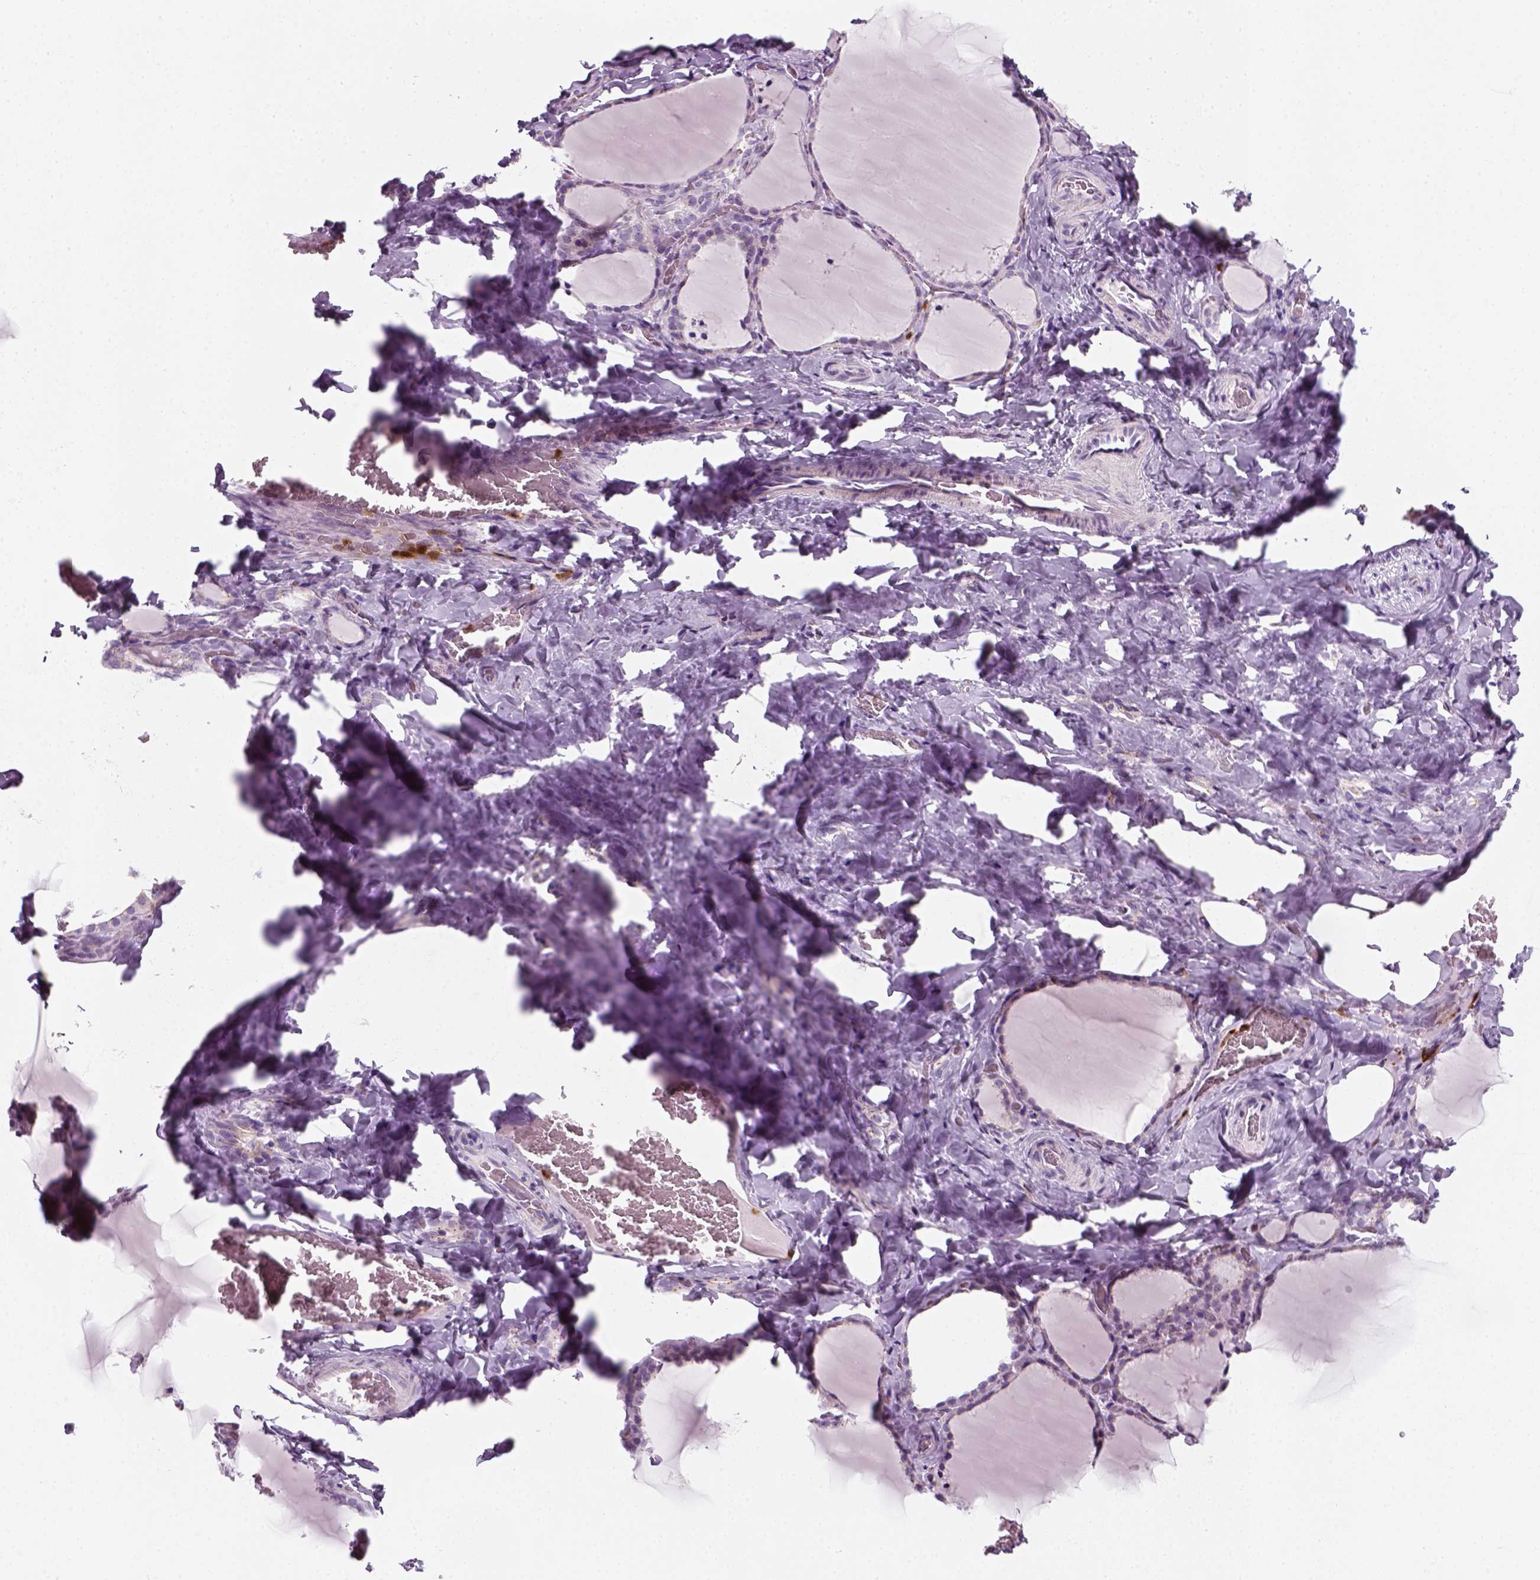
{"staining": {"intensity": "negative", "quantity": "none", "location": "none"}, "tissue": "thyroid gland", "cell_type": "Glandular cells", "image_type": "normal", "snomed": [{"axis": "morphology", "description": "Normal tissue, NOS"}, {"axis": "topography", "description": "Thyroid gland"}], "caption": "Glandular cells are negative for protein expression in unremarkable human thyroid gland.", "gene": "IL4", "patient": {"sex": "female", "age": 22}}